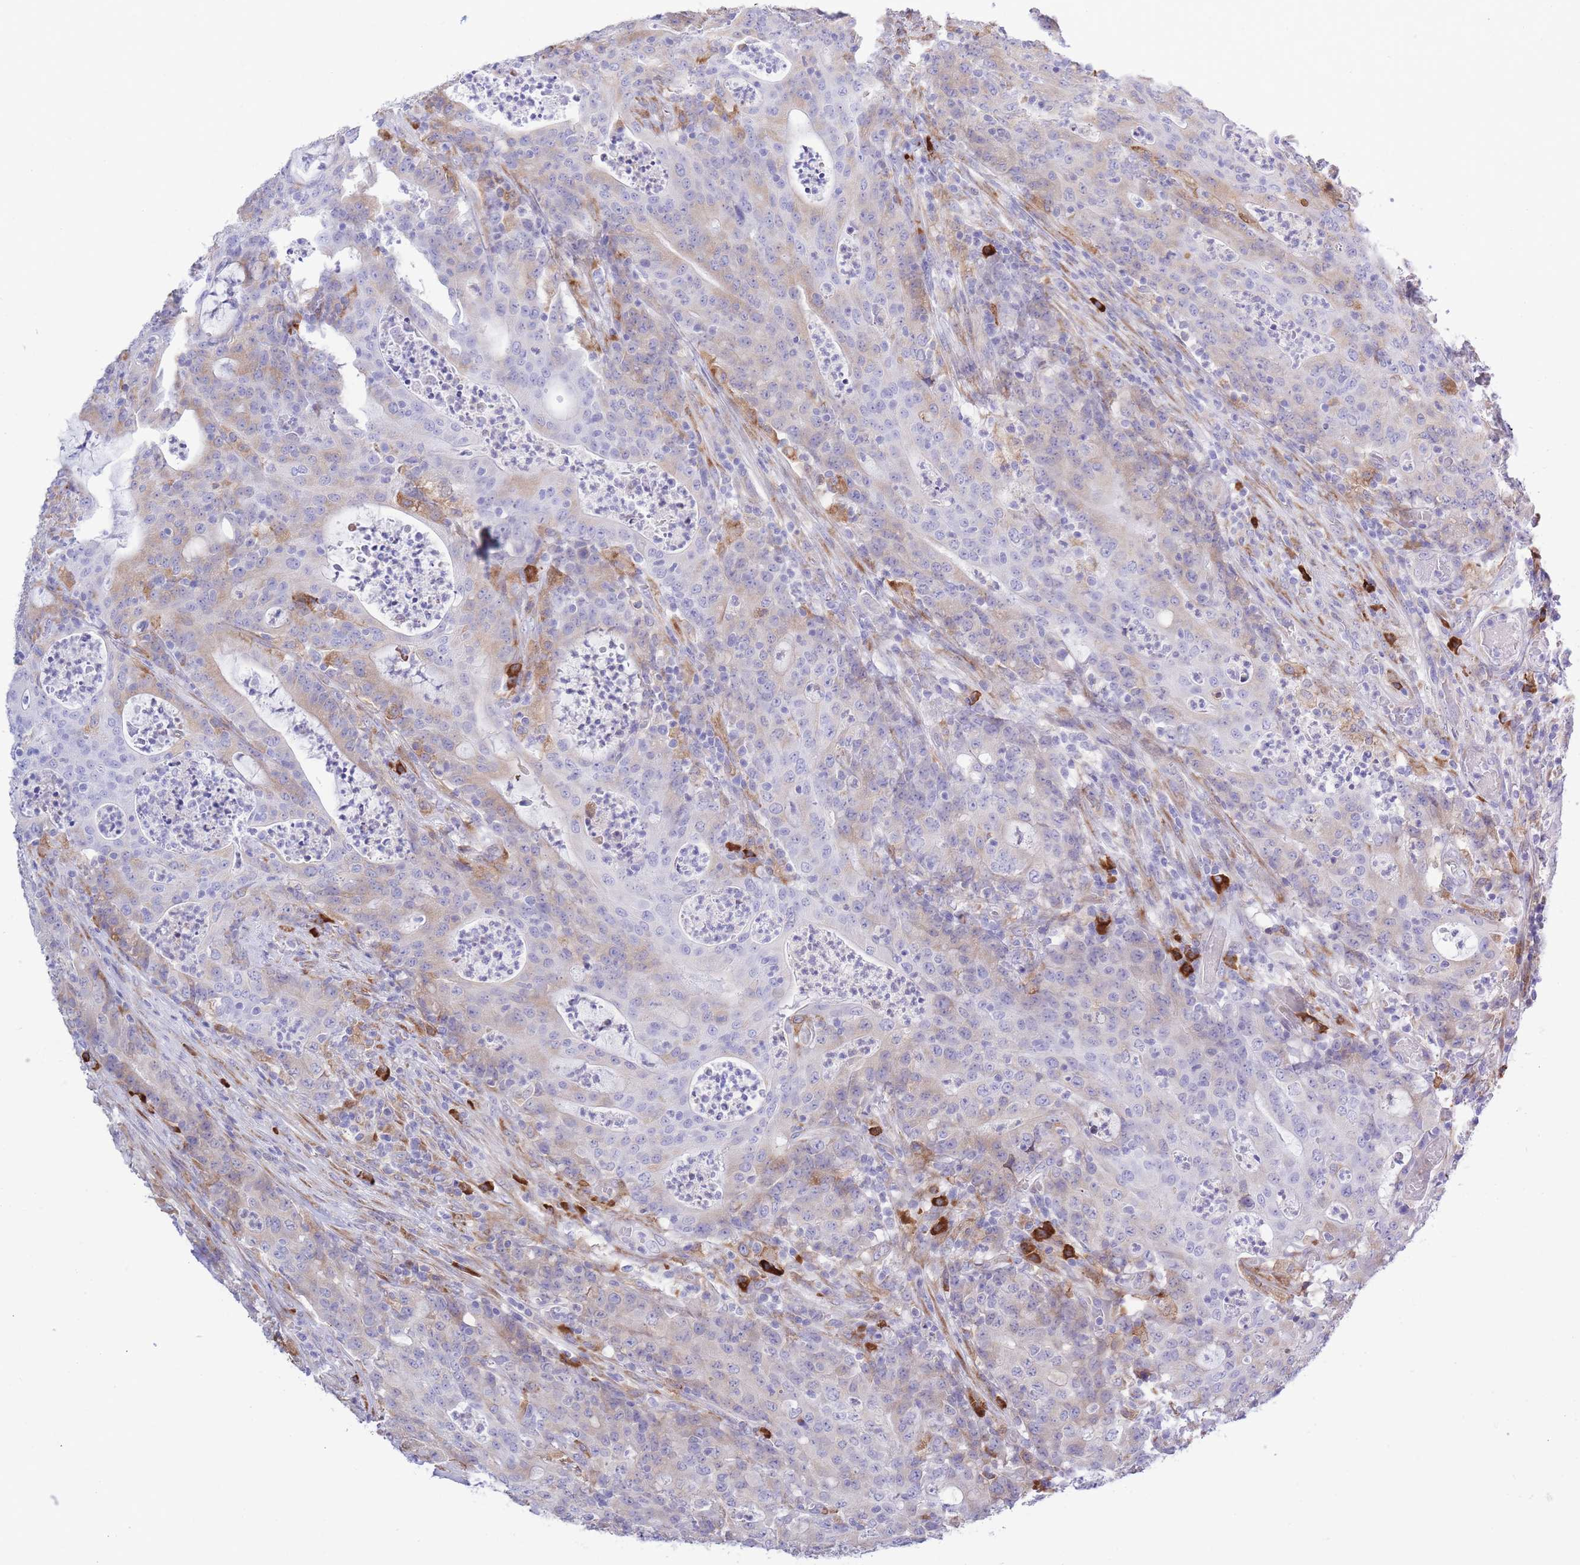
{"staining": {"intensity": "weak", "quantity": "<25%", "location": "cytoplasmic/membranous"}, "tissue": "colorectal cancer", "cell_type": "Tumor cells", "image_type": "cancer", "snomed": [{"axis": "morphology", "description": "Adenocarcinoma, NOS"}, {"axis": "topography", "description": "Colon"}], "caption": "This is an immunohistochemistry (IHC) histopathology image of human colorectal adenocarcinoma. There is no staining in tumor cells.", "gene": "MYDGF", "patient": {"sex": "male", "age": 83}}